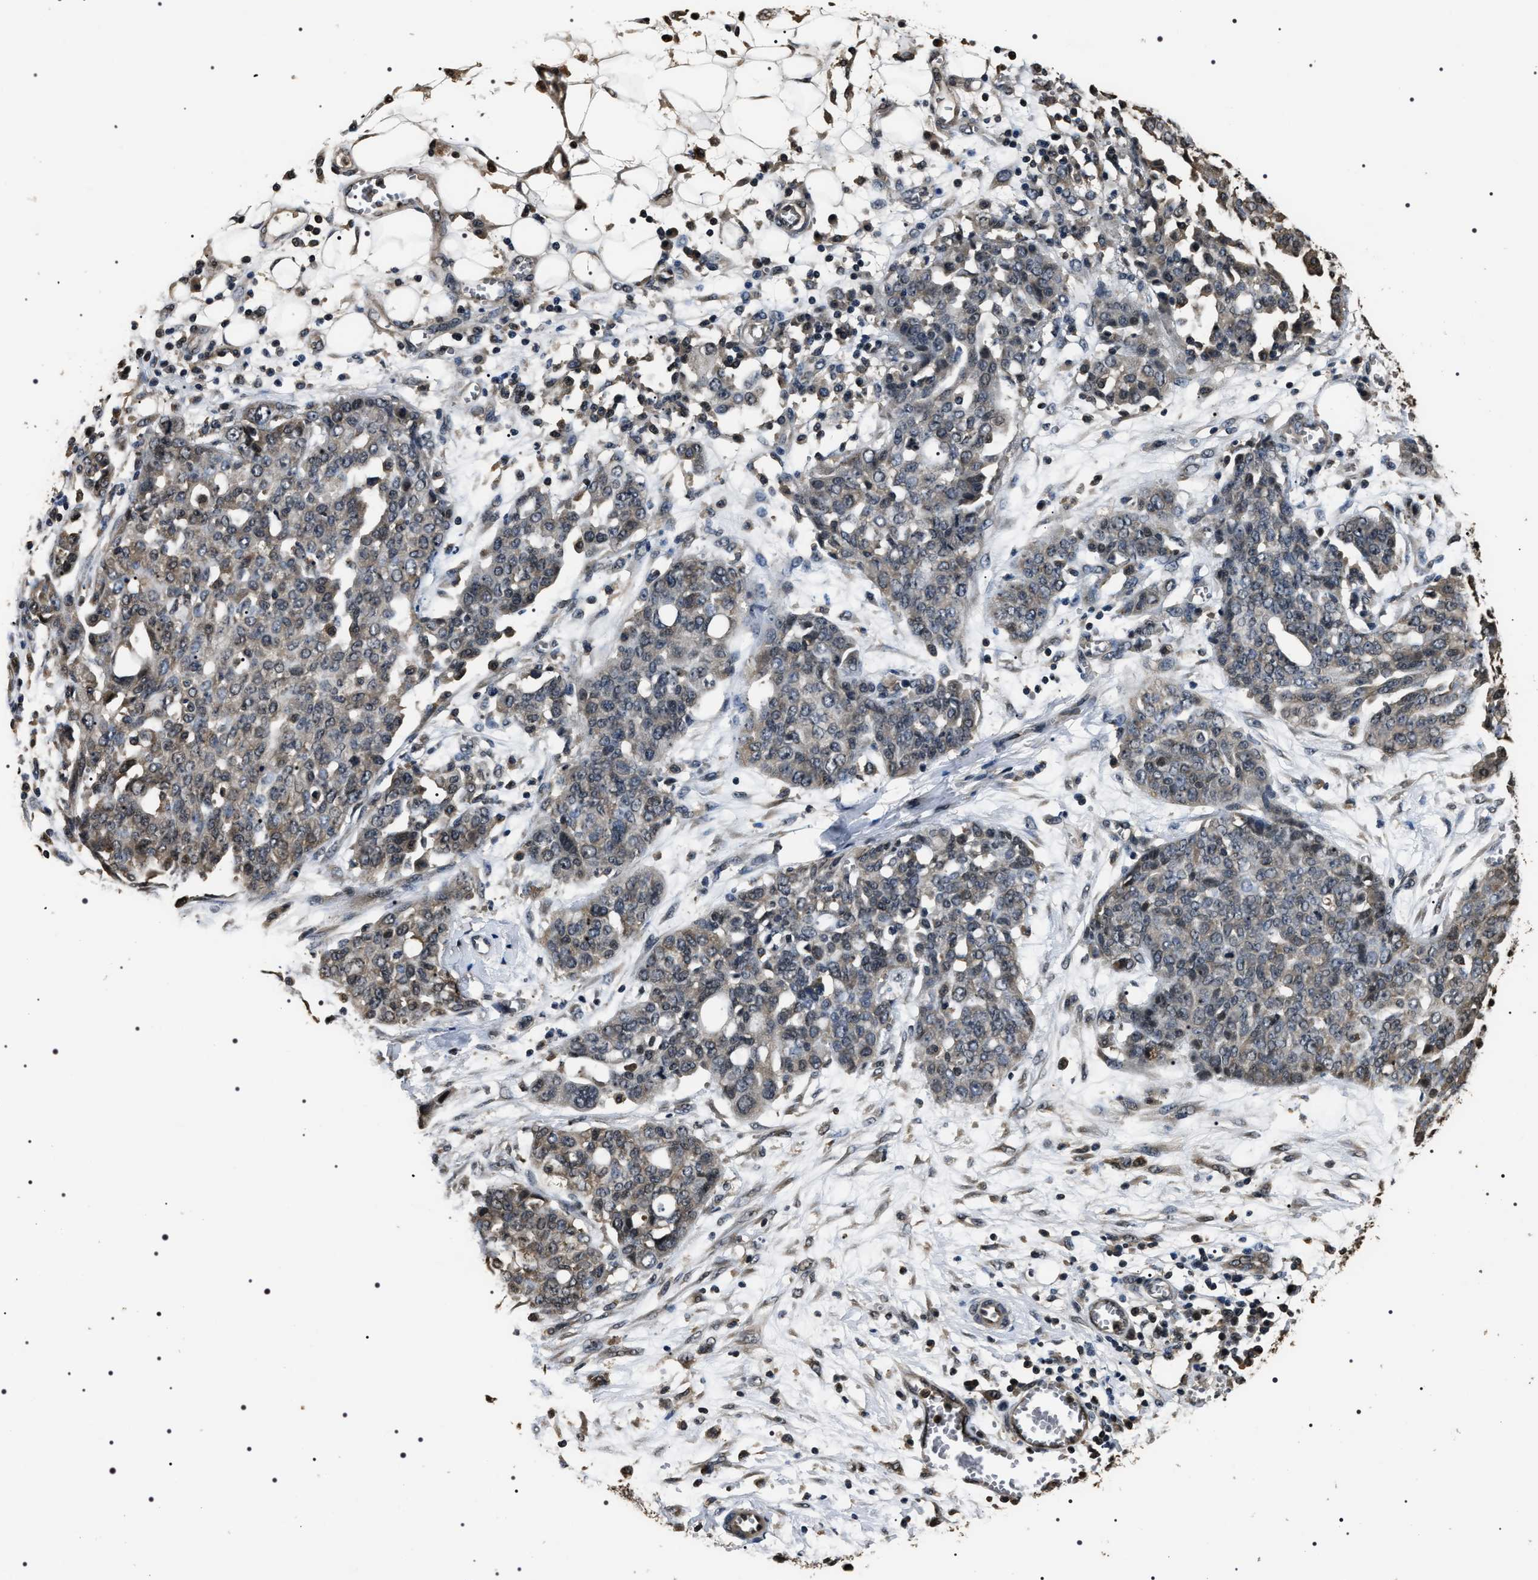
{"staining": {"intensity": "weak", "quantity": "<25%", "location": "cytoplasmic/membranous"}, "tissue": "ovarian cancer", "cell_type": "Tumor cells", "image_type": "cancer", "snomed": [{"axis": "morphology", "description": "Cystadenocarcinoma, serous, NOS"}, {"axis": "topography", "description": "Soft tissue"}, {"axis": "topography", "description": "Ovary"}], "caption": "This is an IHC photomicrograph of serous cystadenocarcinoma (ovarian). There is no staining in tumor cells.", "gene": "ARHGAP22", "patient": {"sex": "female", "age": 57}}